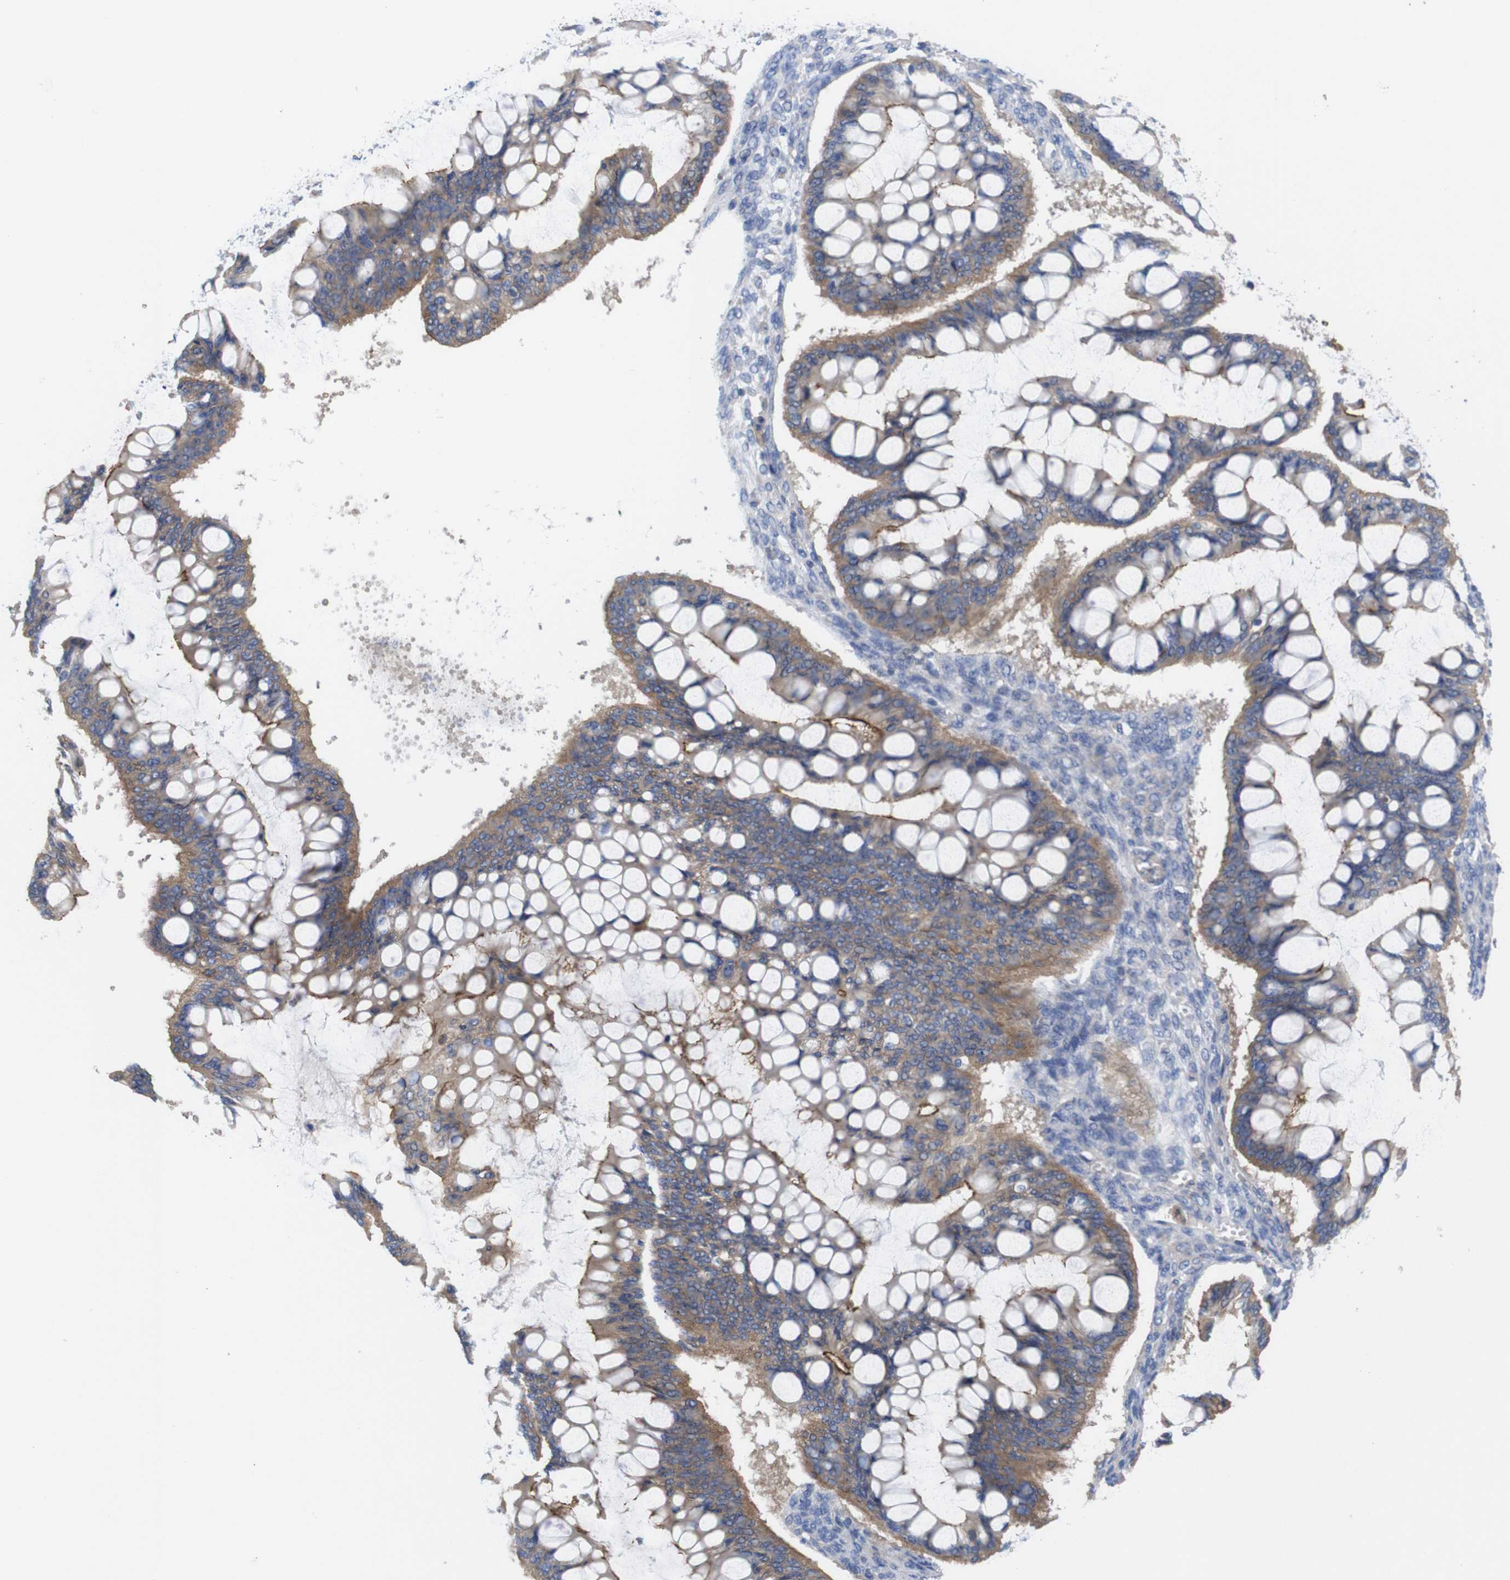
{"staining": {"intensity": "moderate", "quantity": ">75%", "location": "cytoplasmic/membranous"}, "tissue": "ovarian cancer", "cell_type": "Tumor cells", "image_type": "cancer", "snomed": [{"axis": "morphology", "description": "Cystadenocarcinoma, mucinous, NOS"}, {"axis": "topography", "description": "Ovary"}], "caption": "Tumor cells exhibit medium levels of moderate cytoplasmic/membranous staining in approximately >75% of cells in human ovarian cancer.", "gene": "USH1C", "patient": {"sex": "female", "age": 73}}